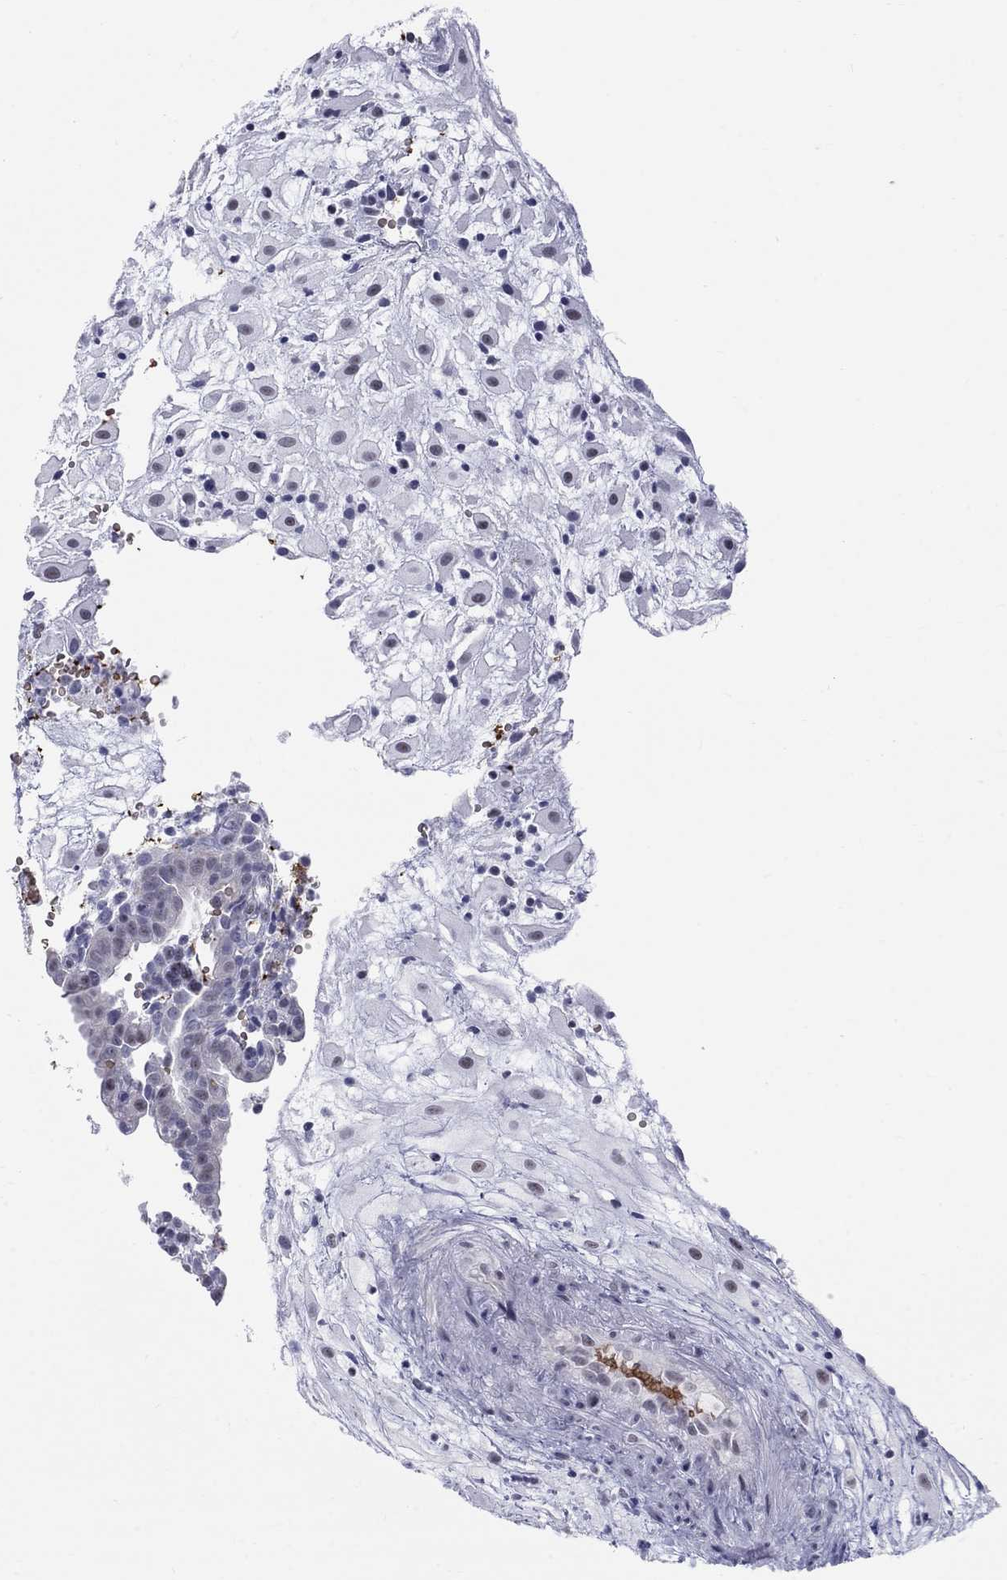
{"staining": {"intensity": "negative", "quantity": "none", "location": "none"}, "tissue": "placenta", "cell_type": "Decidual cells", "image_type": "normal", "snomed": [{"axis": "morphology", "description": "Normal tissue, NOS"}, {"axis": "topography", "description": "Placenta"}], "caption": "High power microscopy micrograph of an immunohistochemistry micrograph of benign placenta, revealing no significant positivity in decidual cells.", "gene": "DMTN", "patient": {"sex": "female", "age": 24}}